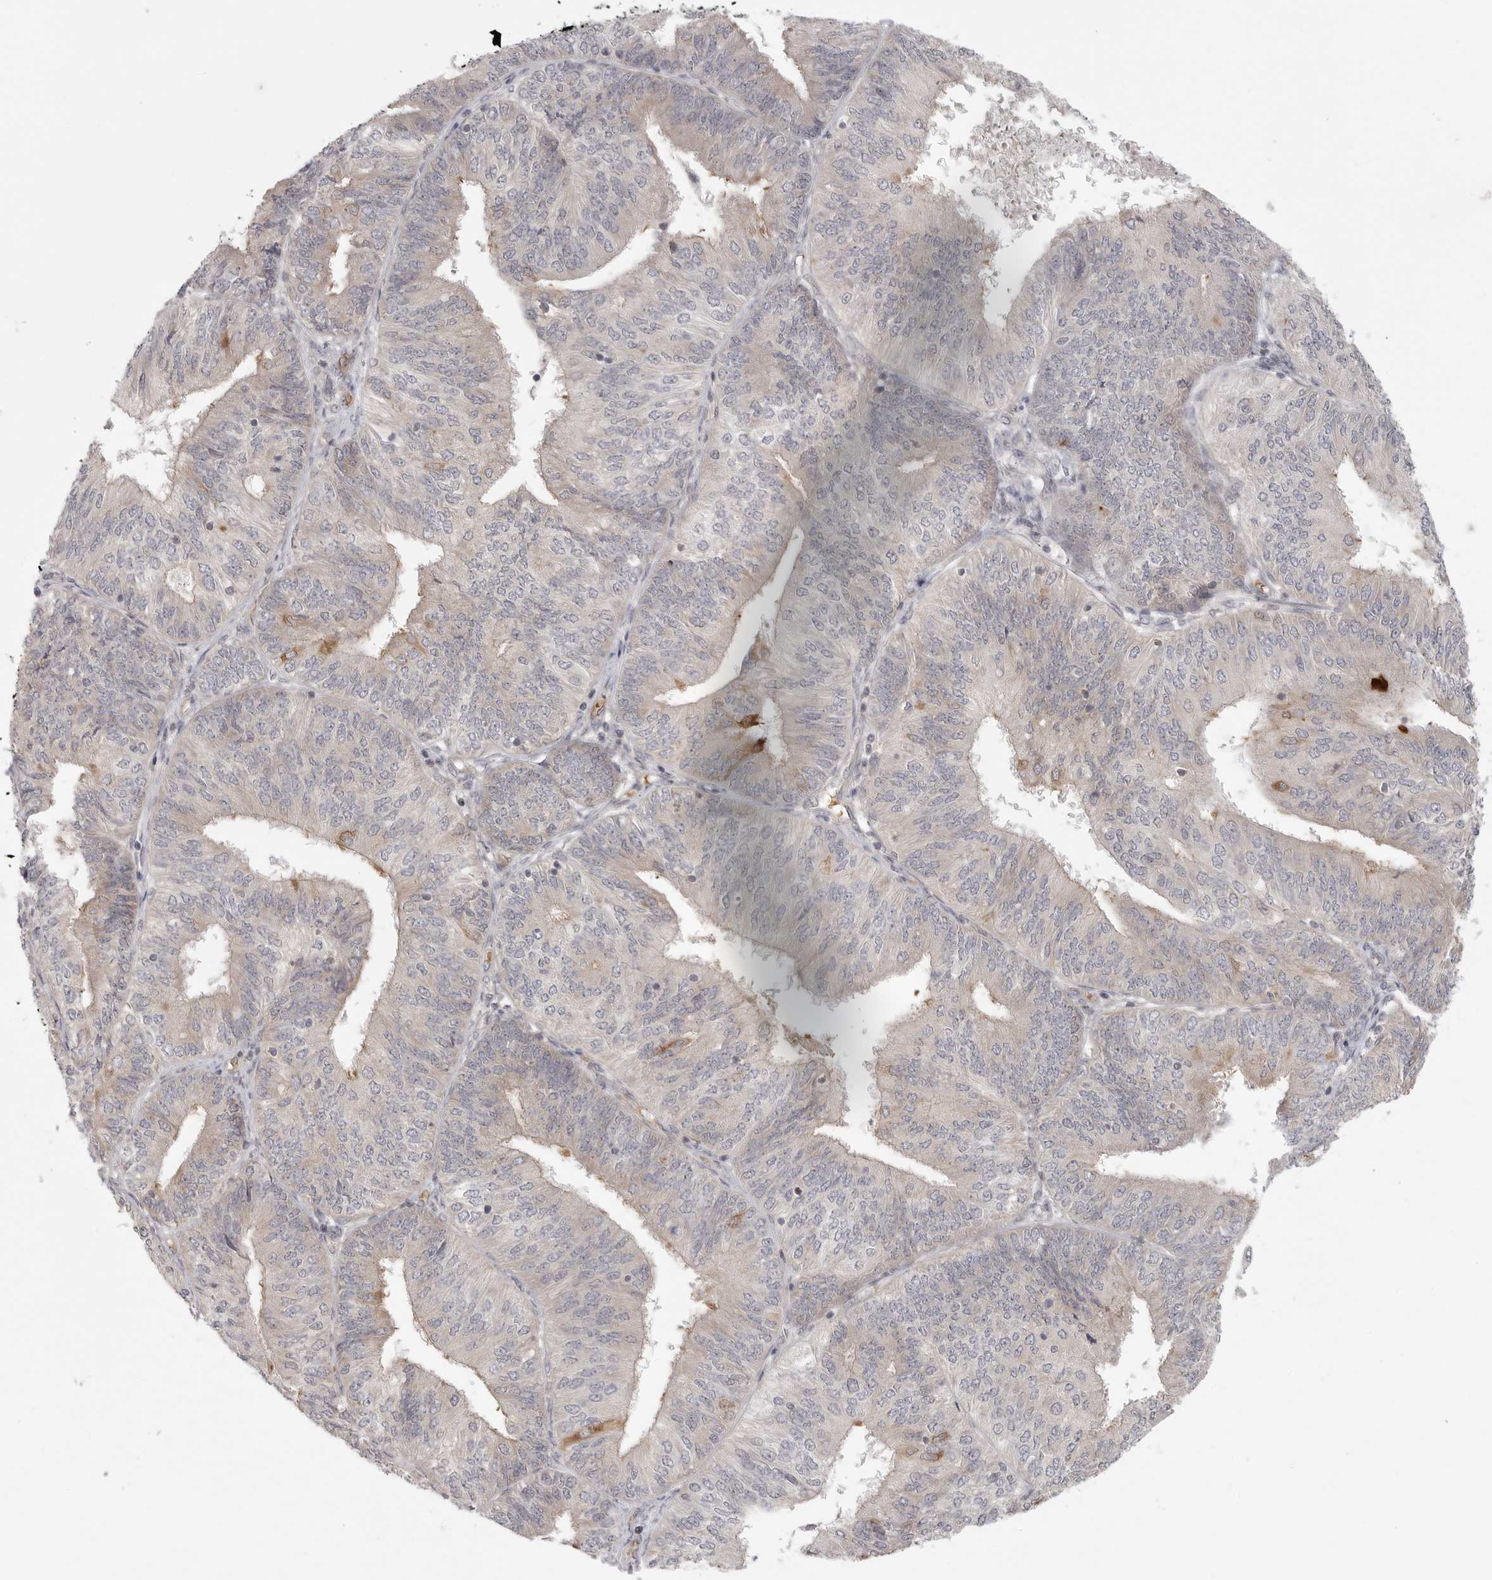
{"staining": {"intensity": "strong", "quantity": "<25%", "location": "cytoplasmic/membranous"}, "tissue": "endometrial cancer", "cell_type": "Tumor cells", "image_type": "cancer", "snomed": [{"axis": "morphology", "description": "Adenocarcinoma, NOS"}, {"axis": "topography", "description": "Endometrium"}], "caption": "A brown stain shows strong cytoplasmic/membranous expression of a protein in human endometrial cancer tumor cells.", "gene": "CCPG1", "patient": {"sex": "female", "age": 58}}